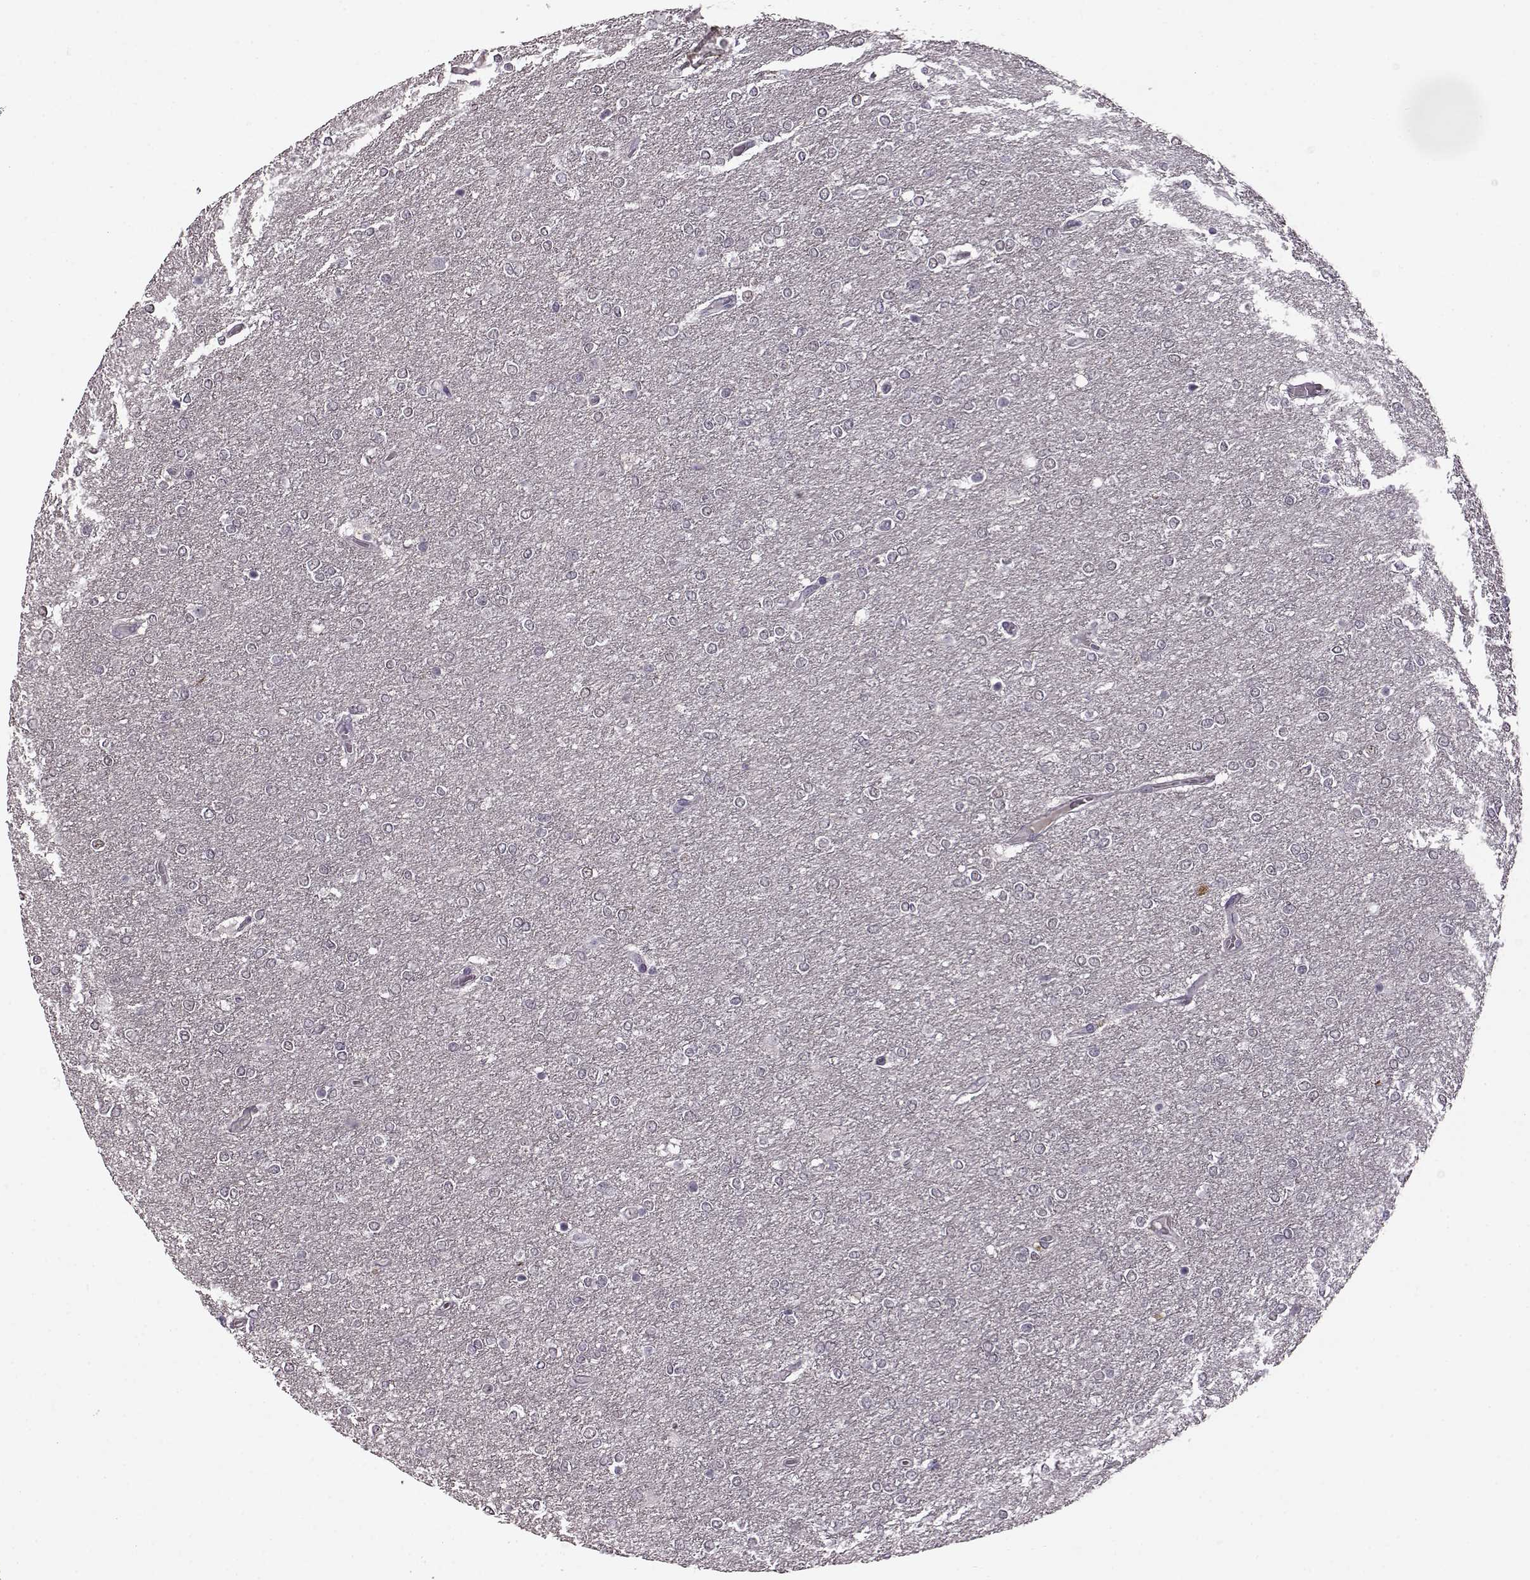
{"staining": {"intensity": "negative", "quantity": "none", "location": "none"}, "tissue": "glioma", "cell_type": "Tumor cells", "image_type": "cancer", "snomed": [{"axis": "morphology", "description": "Glioma, malignant, High grade"}, {"axis": "topography", "description": "Brain"}], "caption": "The micrograph exhibits no staining of tumor cells in glioma.", "gene": "CNGA3", "patient": {"sex": "female", "age": 61}}